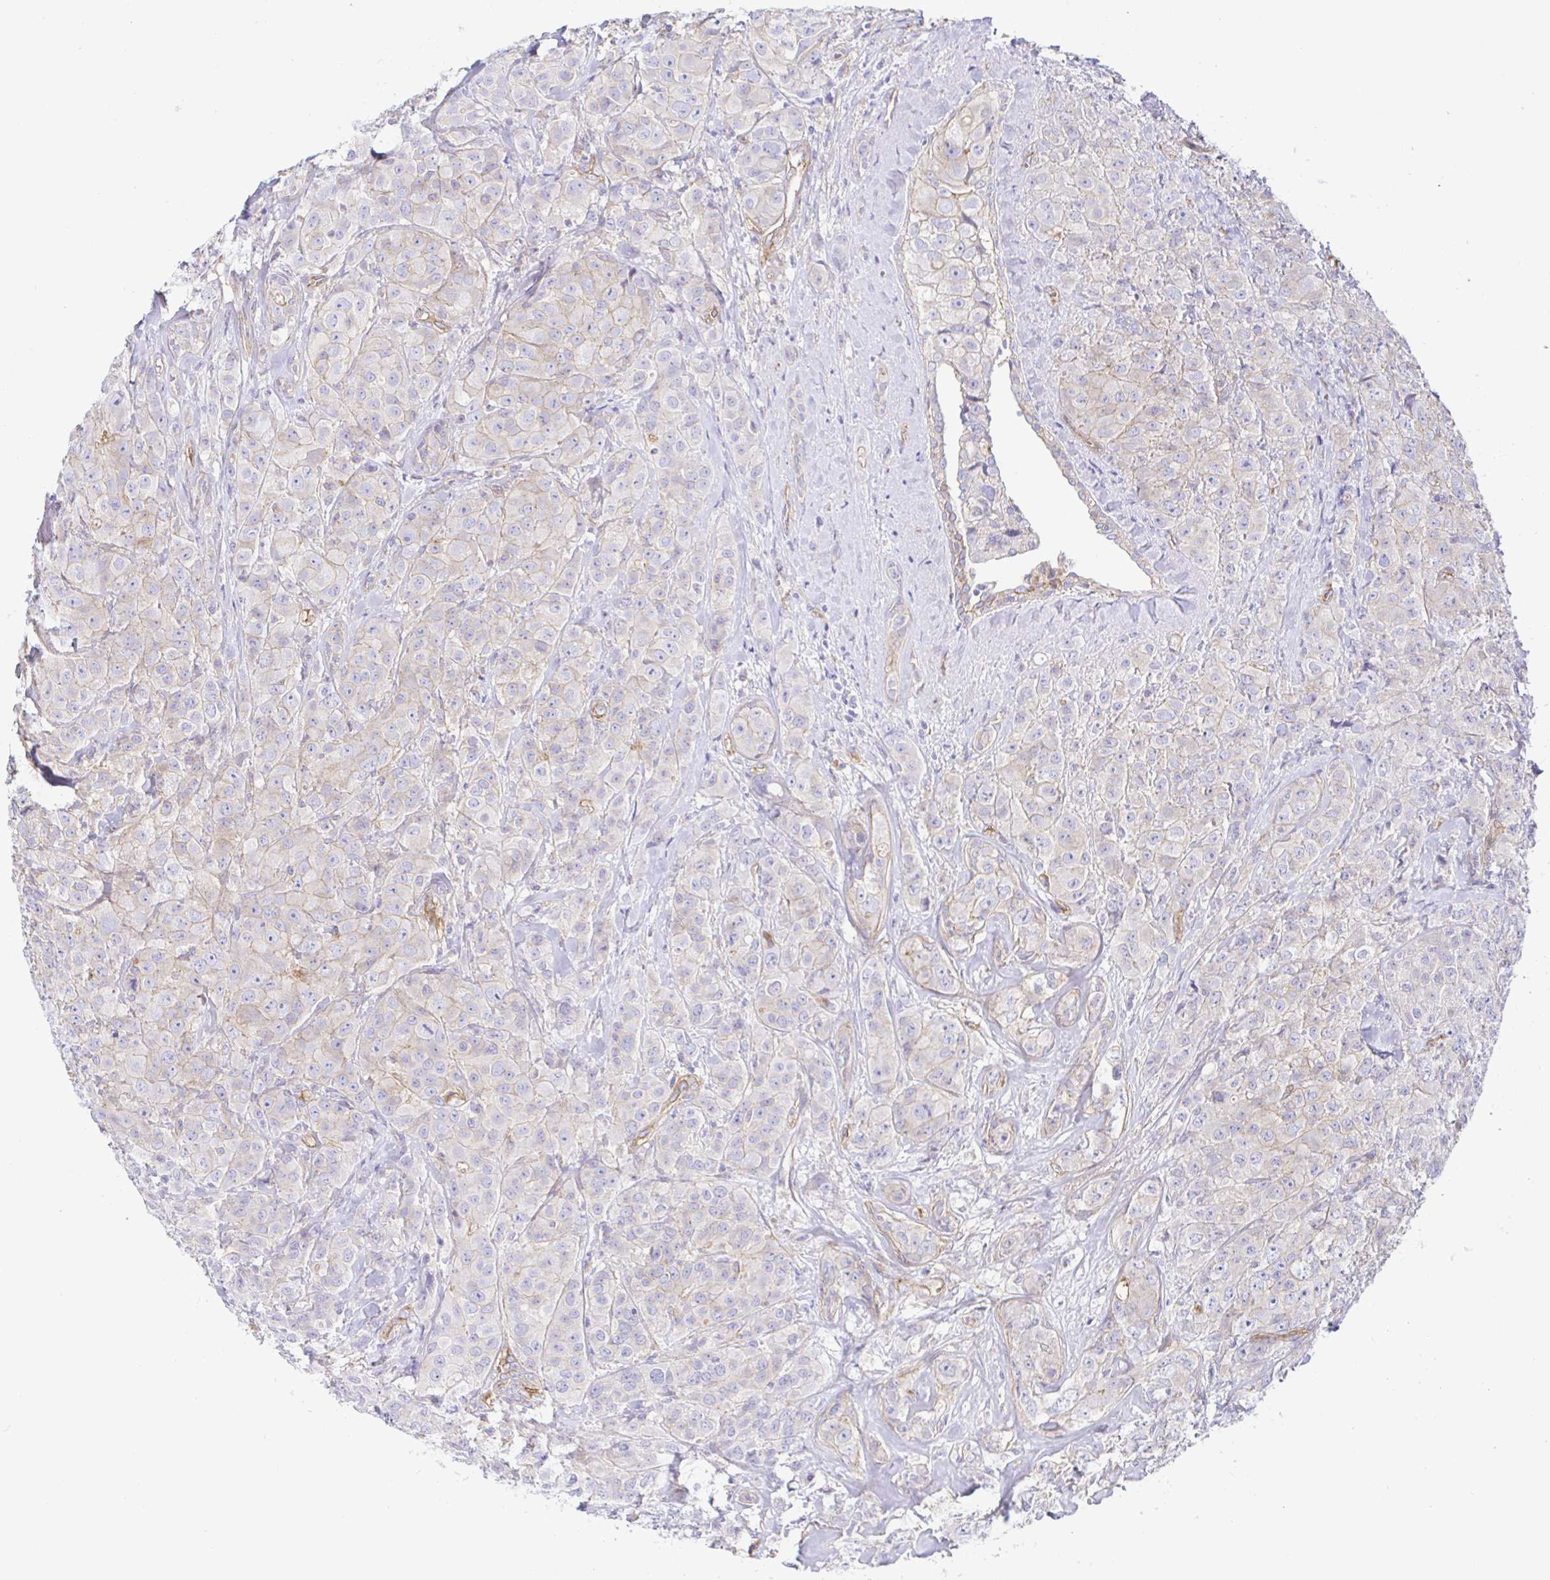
{"staining": {"intensity": "negative", "quantity": "none", "location": "none"}, "tissue": "breast cancer", "cell_type": "Tumor cells", "image_type": "cancer", "snomed": [{"axis": "morphology", "description": "Normal tissue, NOS"}, {"axis": "morphology", "description": "Duct carcinoma"}, {"axis": "topography", "description": "Breast"}], "caption": "Immunohistochemistry photomicrograph of breast cancer (invasive ductal carcinoma) stained for a protein (brown), which displays no expression in tumor cells. The staining was performed using DAB (3,3'-diaminobenzidine) to visualize the protein expression in brown, while the nuclei were stained in blue with hematoxylin (Magnification: 20x).", "gene": "ARL4D", "patient": {"sex": "female", "age": 43}}